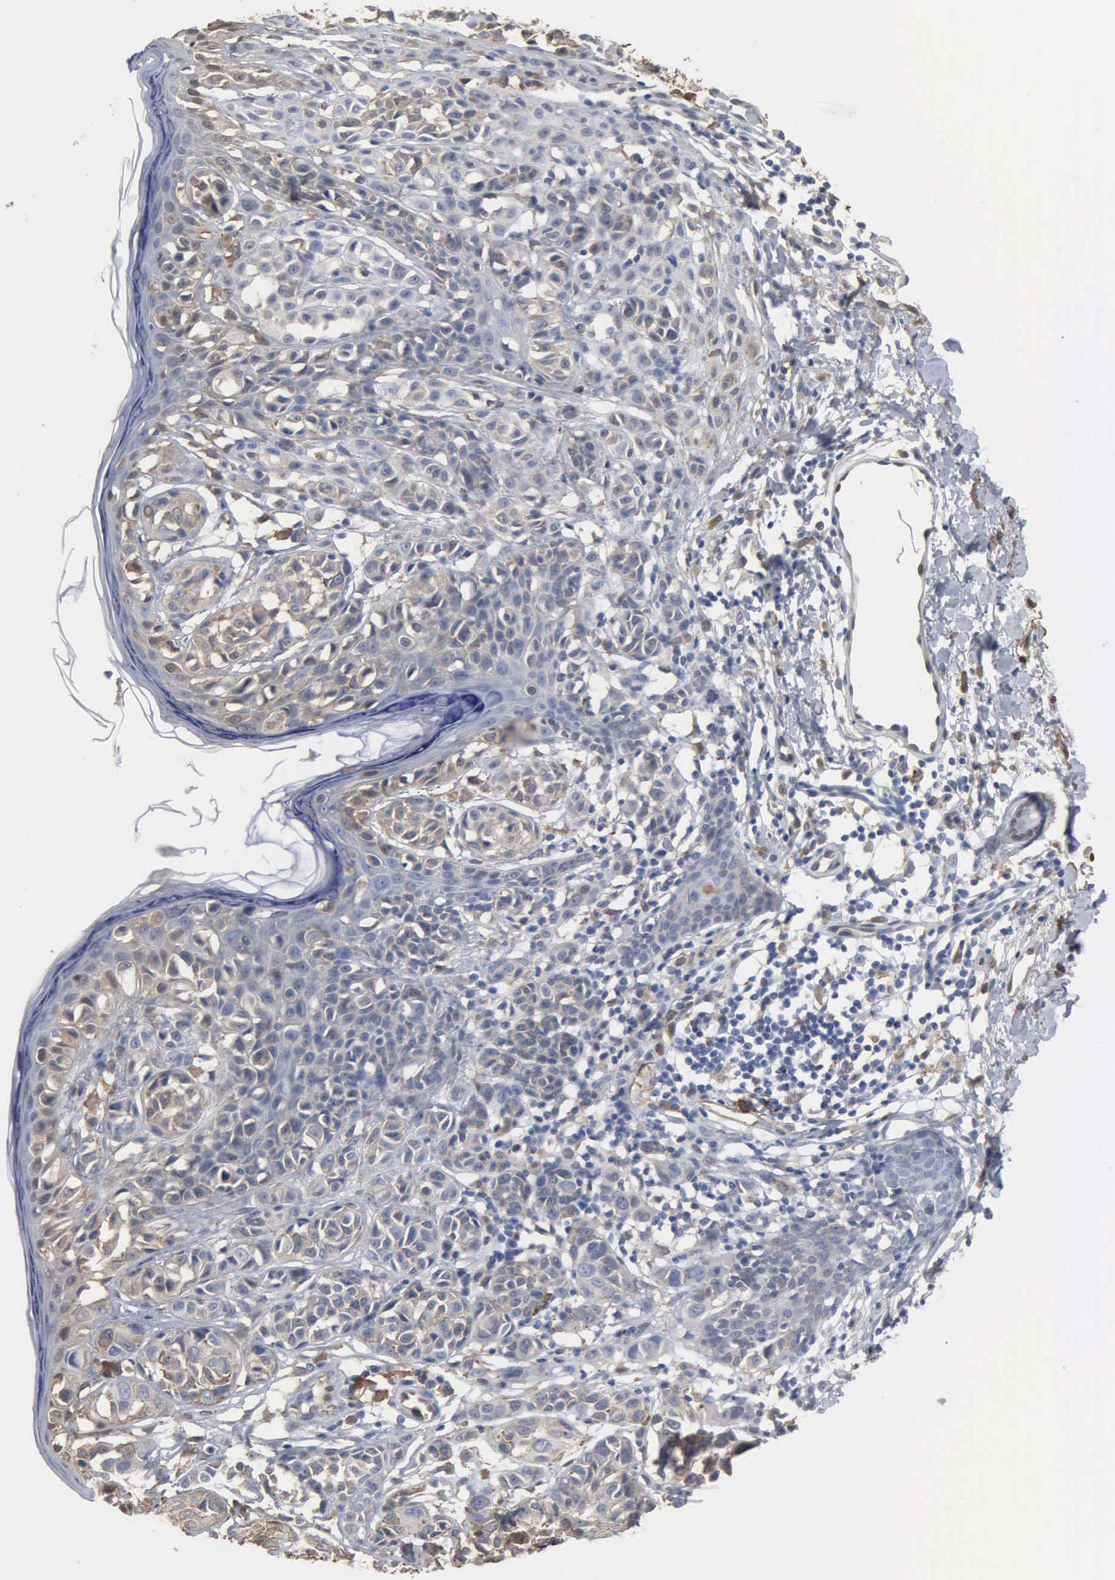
{"staining": {"intensity": "negative", "quantity": "none", "location": "none"}, "tissue": "melanoma", "cell_type": "Tumor cells", "image_type": "cancer", "snomed": [{"axis": "morphology", "description": "Malignant melanoma, NOS"}, {"axis": "topography", "description": "Skin"}], "caption": "A high-resolution photomicrograph shows IHC staining of malignant melanoma, which demonstrates no significant positivity in tumor cells. The staining was performed using DAB (3,3'-diaminobenzidine) to visualize the protein expression in brown, while the nuclei were stained in blue with hematoxylin (Magnification: 20x).", "gene": "FSCN1", "patient": {"sex": "male", "age": 40}}